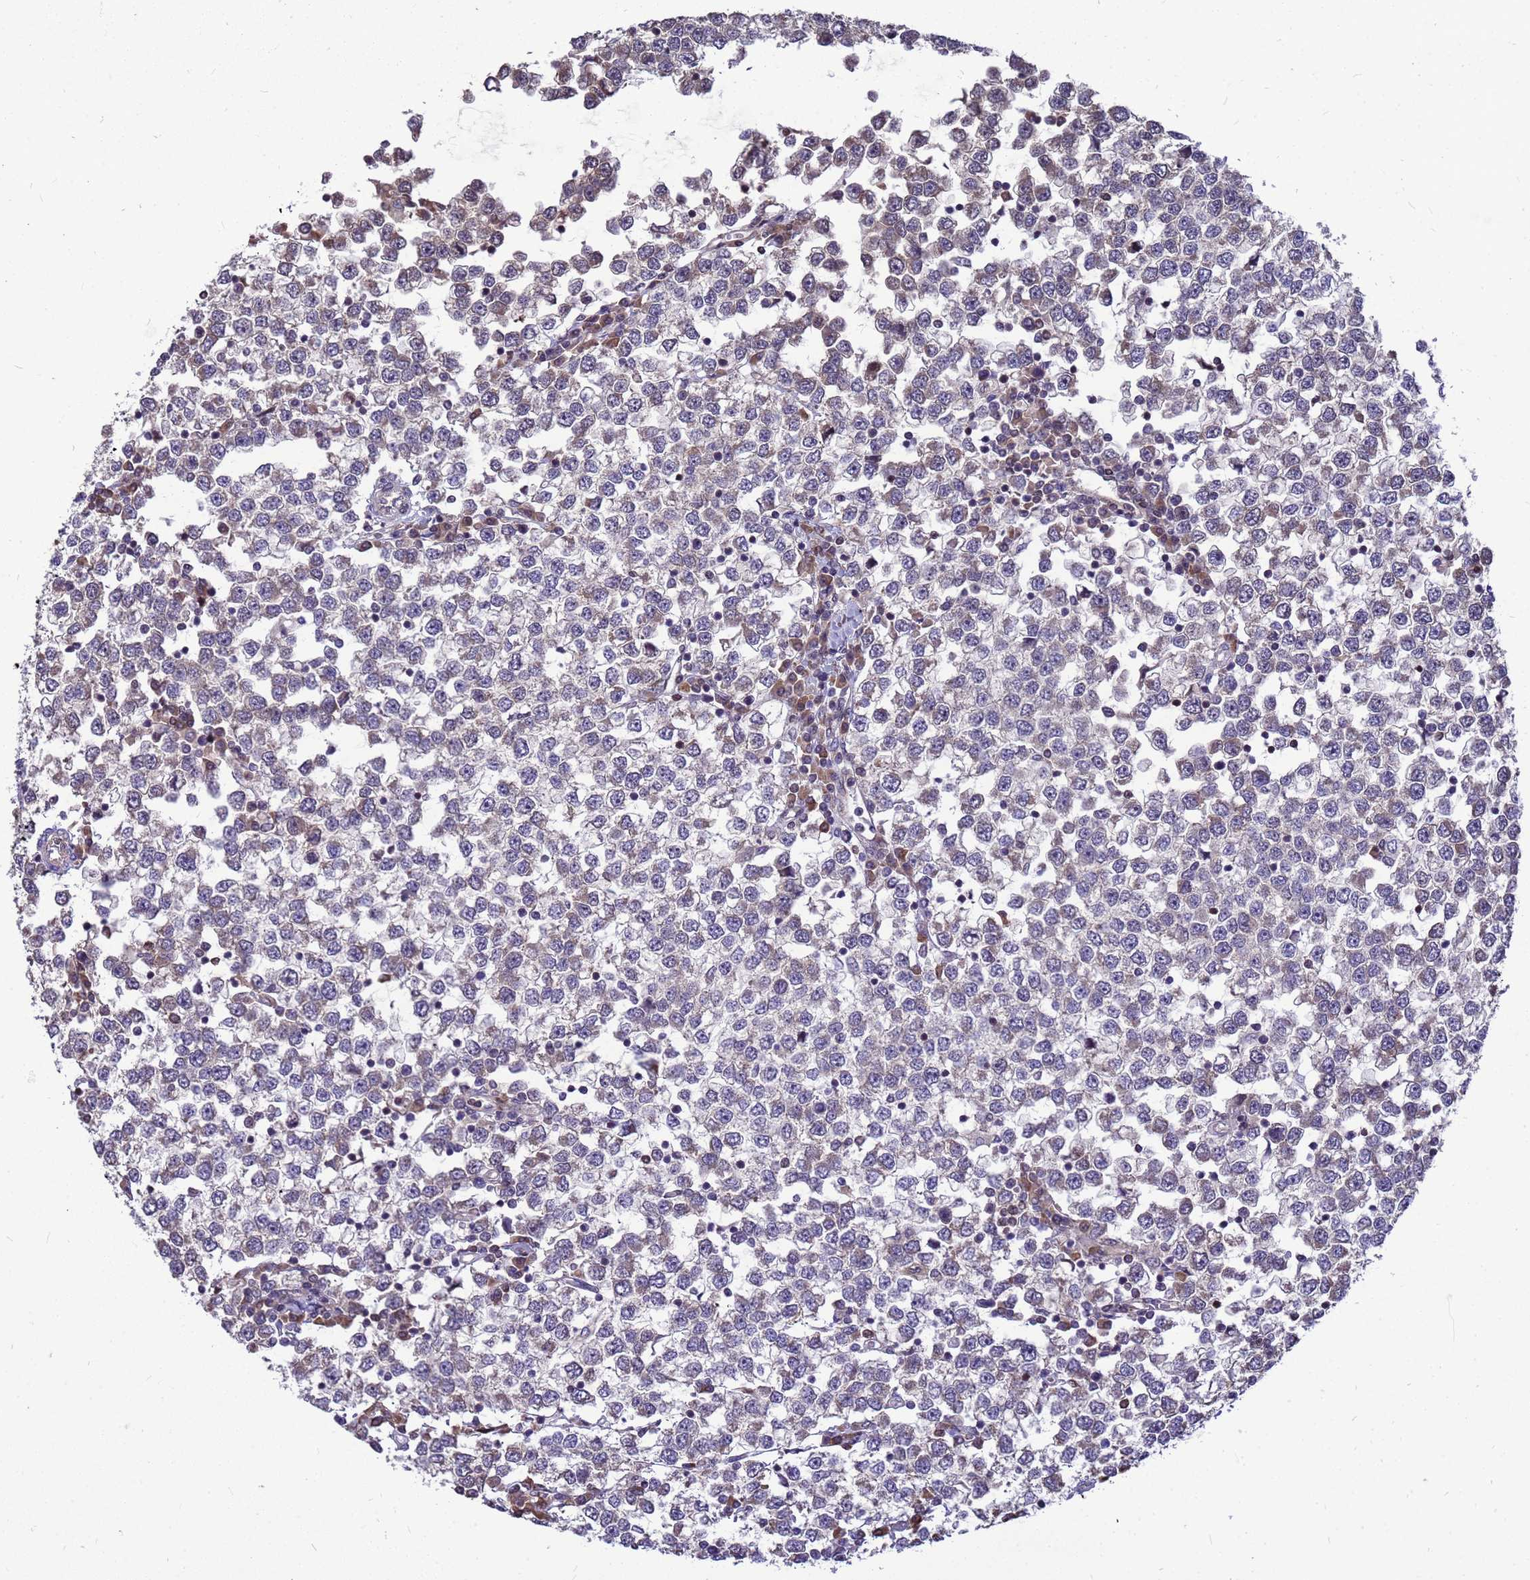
{"staining": {"intensity": "negative", "quantity": "none", "location": "none"}, "tissue": "testis cancer", "cell_type": "Tumor cells", "image_type": "cancer", "snomed": [{"axis": "morphology", "description": "Seminoma, NOS"}, {"axis": "topography", "description": "Testis"}], "caption": "The image exhibits no significant expression in tumor cells of seminoma (testis).", "gene": "CMC4", "patient": {"sex": "male", "age": 65}}